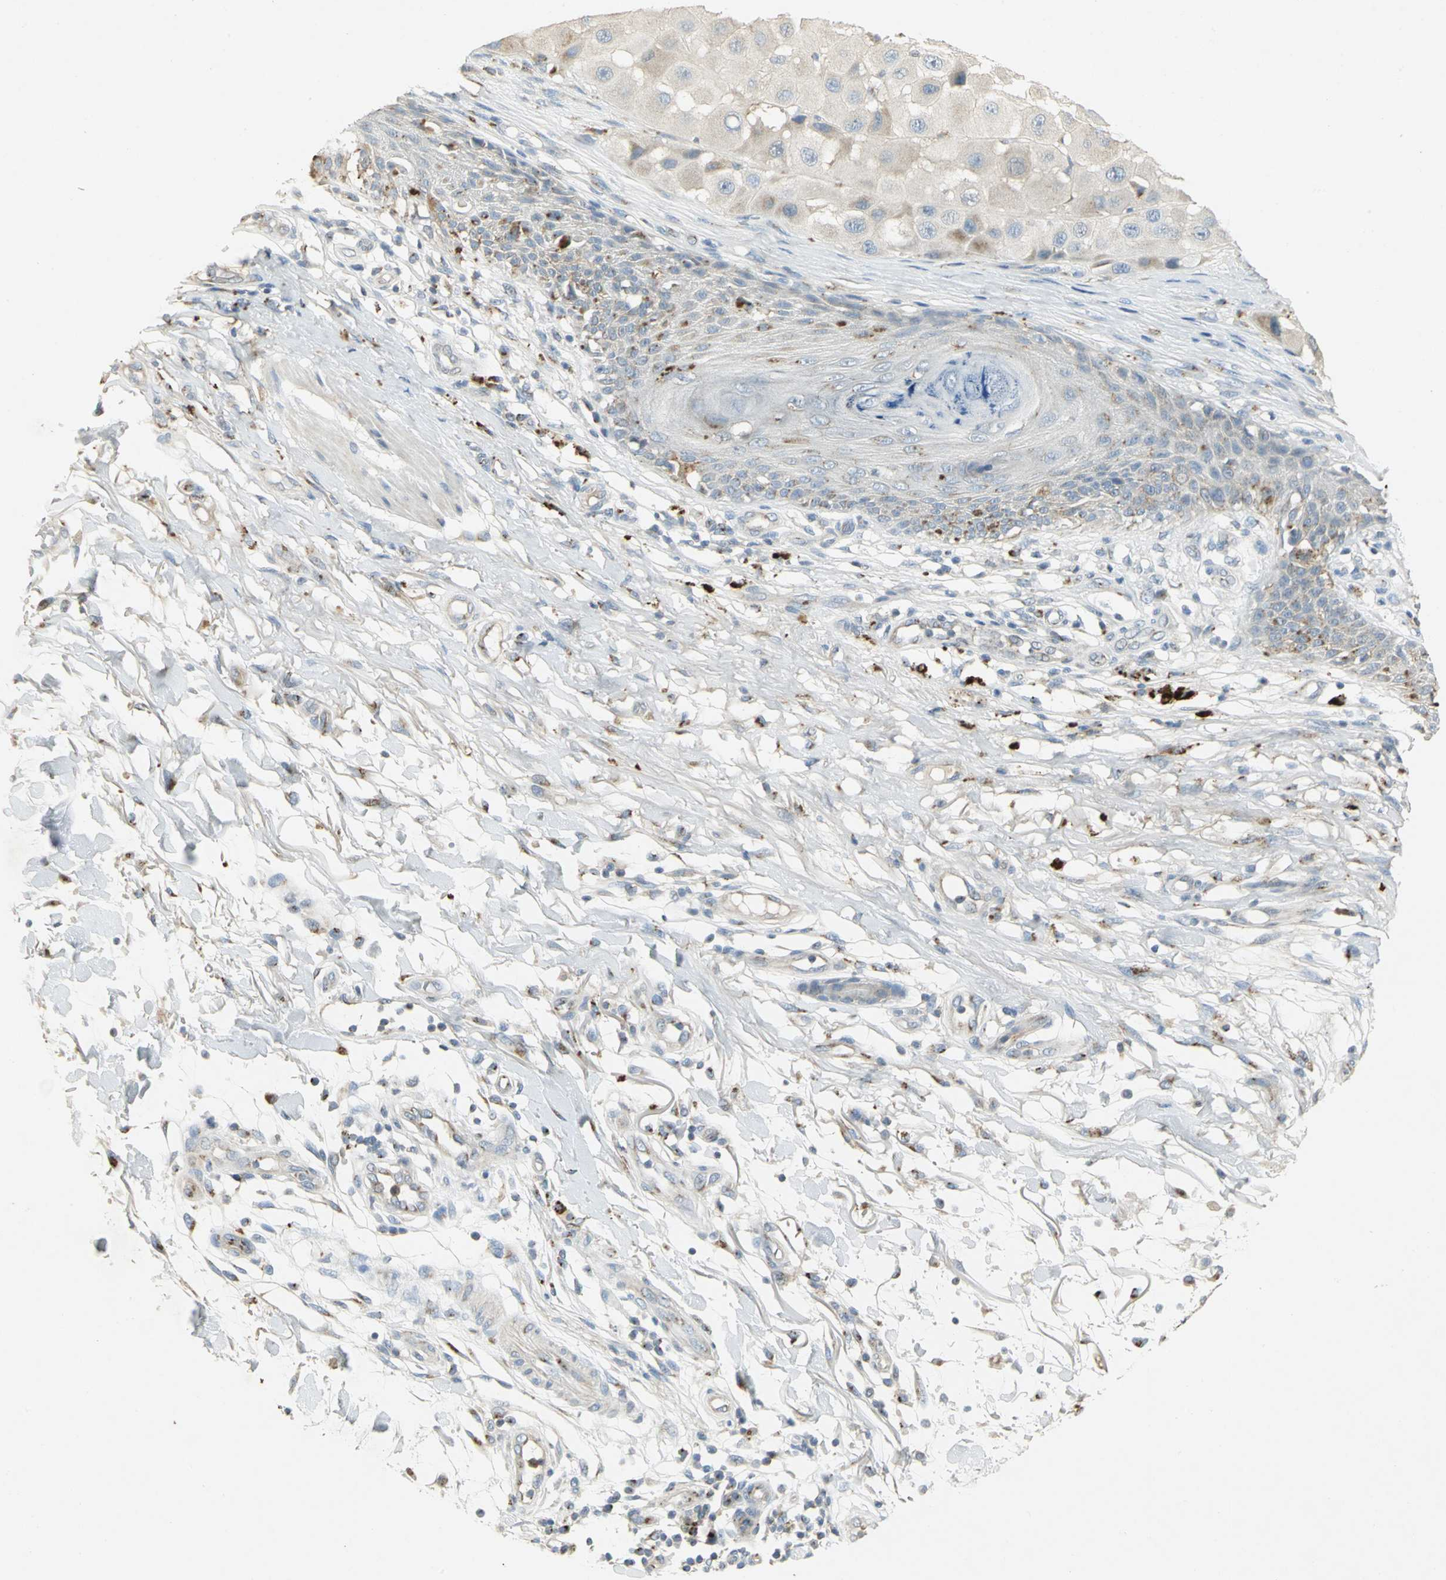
{"staining": {"intensity": "negative", "quantity": "none", "location": "none"}, "tissue": "melanoma", "cell_type": "Tumor cells", "image_type": "cancer", "snomed": [{"axis": "morphology", "description": "Malignant melanoma, NOS"}, {"axis": "topography", "description": "Skin"}], "caption": "Immunohistochemical staining of melanoma shows no significant staining in tumor cells.", "gene": "TM9SF2", "patient": {"sex": "female", "age": 81}}